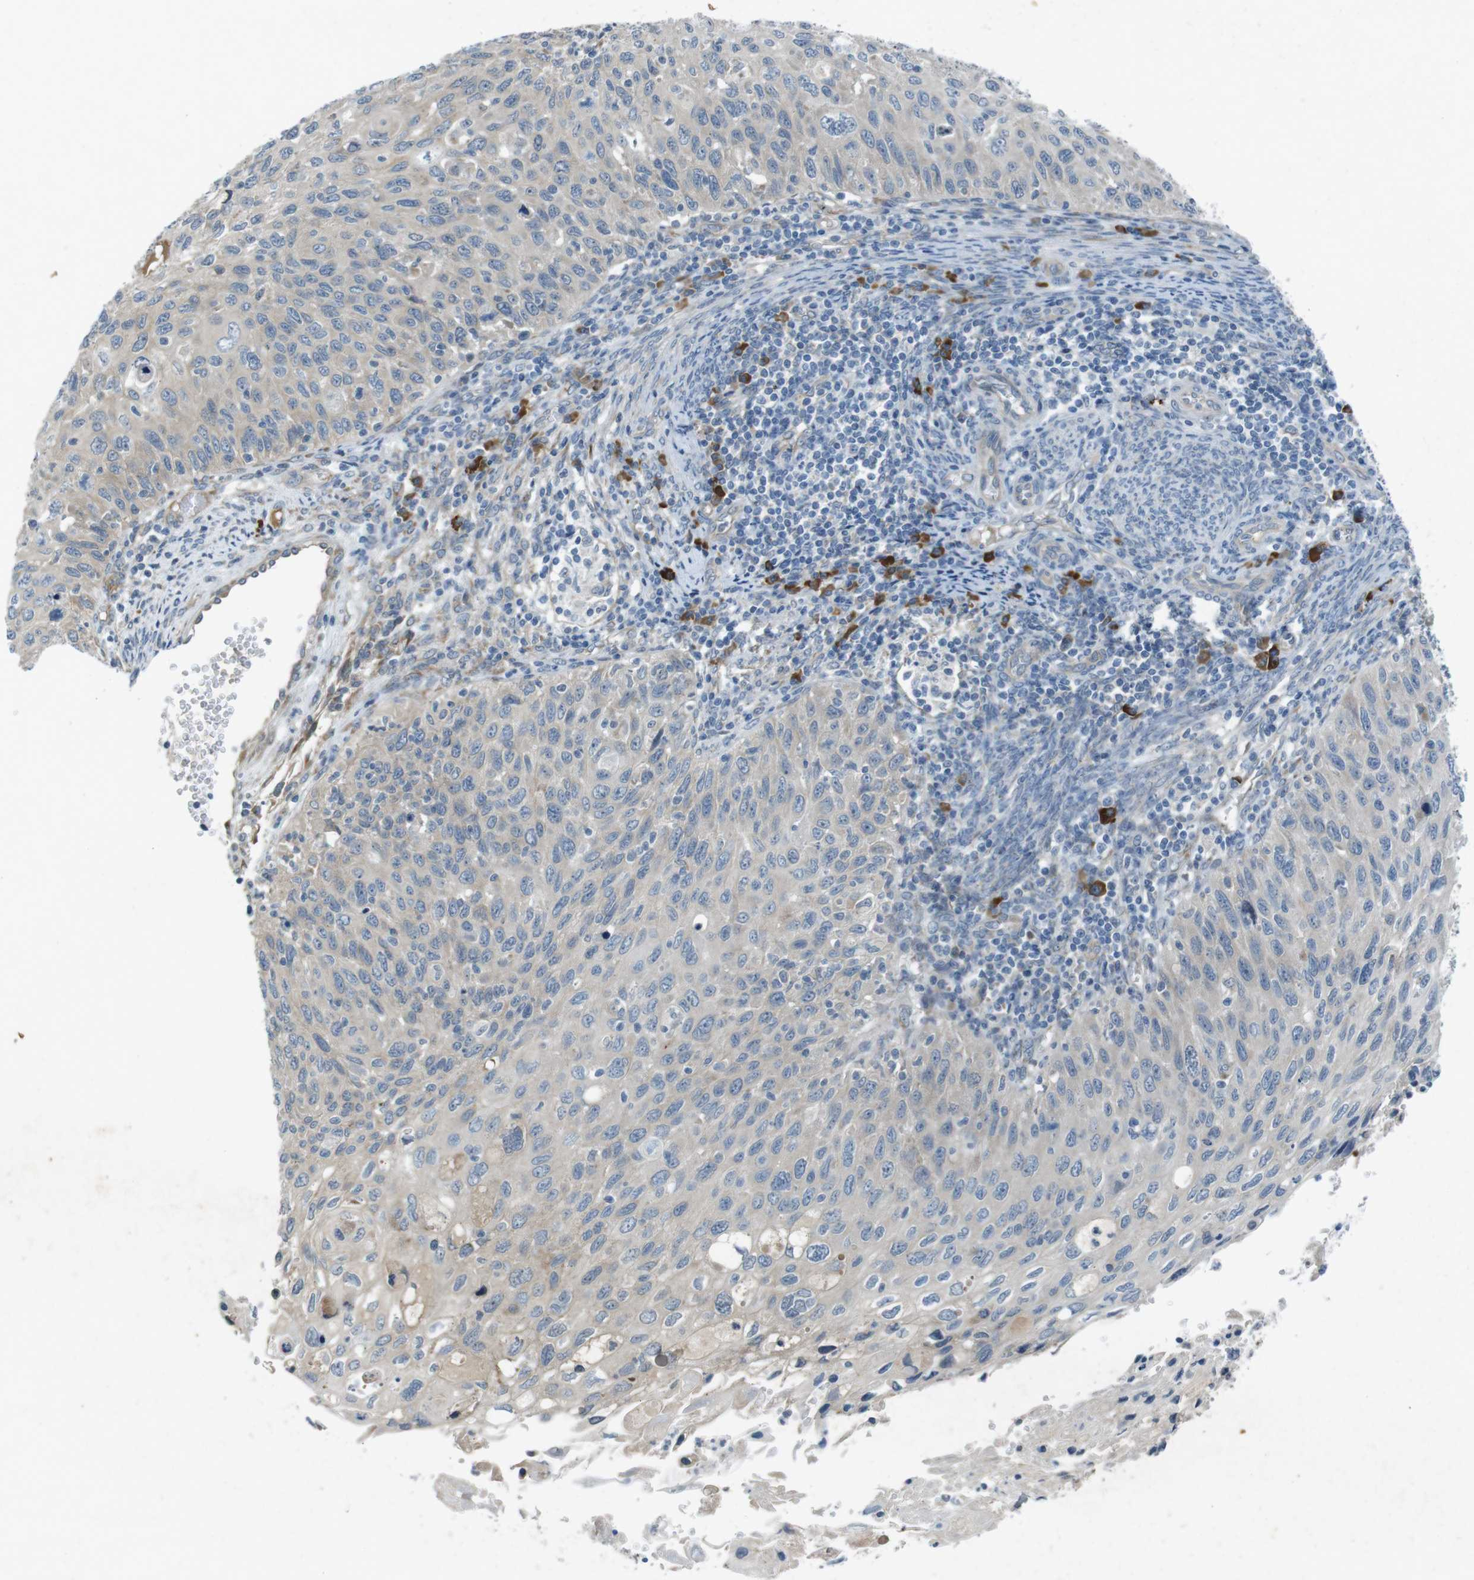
{"staining": {"intensity": "weak", "quantity": "25%-75%", "location": "cytoplasmic/membranous"}, "tissue": "cervical cancer", "cell_type": "Tumor cells", "image_type": "cancer", "snomed": [{"axis": "morphology", "description": "Squamous cell carcinoma, NOS"}, {"axis": "topography", "description": "Cervix"}], "caption": "Protein staining by immunohistochemistry (IHC) exhibits weak cytoplasmic/membranous expression in approximately 25%-75% of tumor cells in cervical cancer (squamous cell carcinoma). Immunohistochemistry (ihc) stains the protein in brown and the nuclei are stained blue.", "gene": "FLCN", "patient": {"sex": "female", "age": 70}}